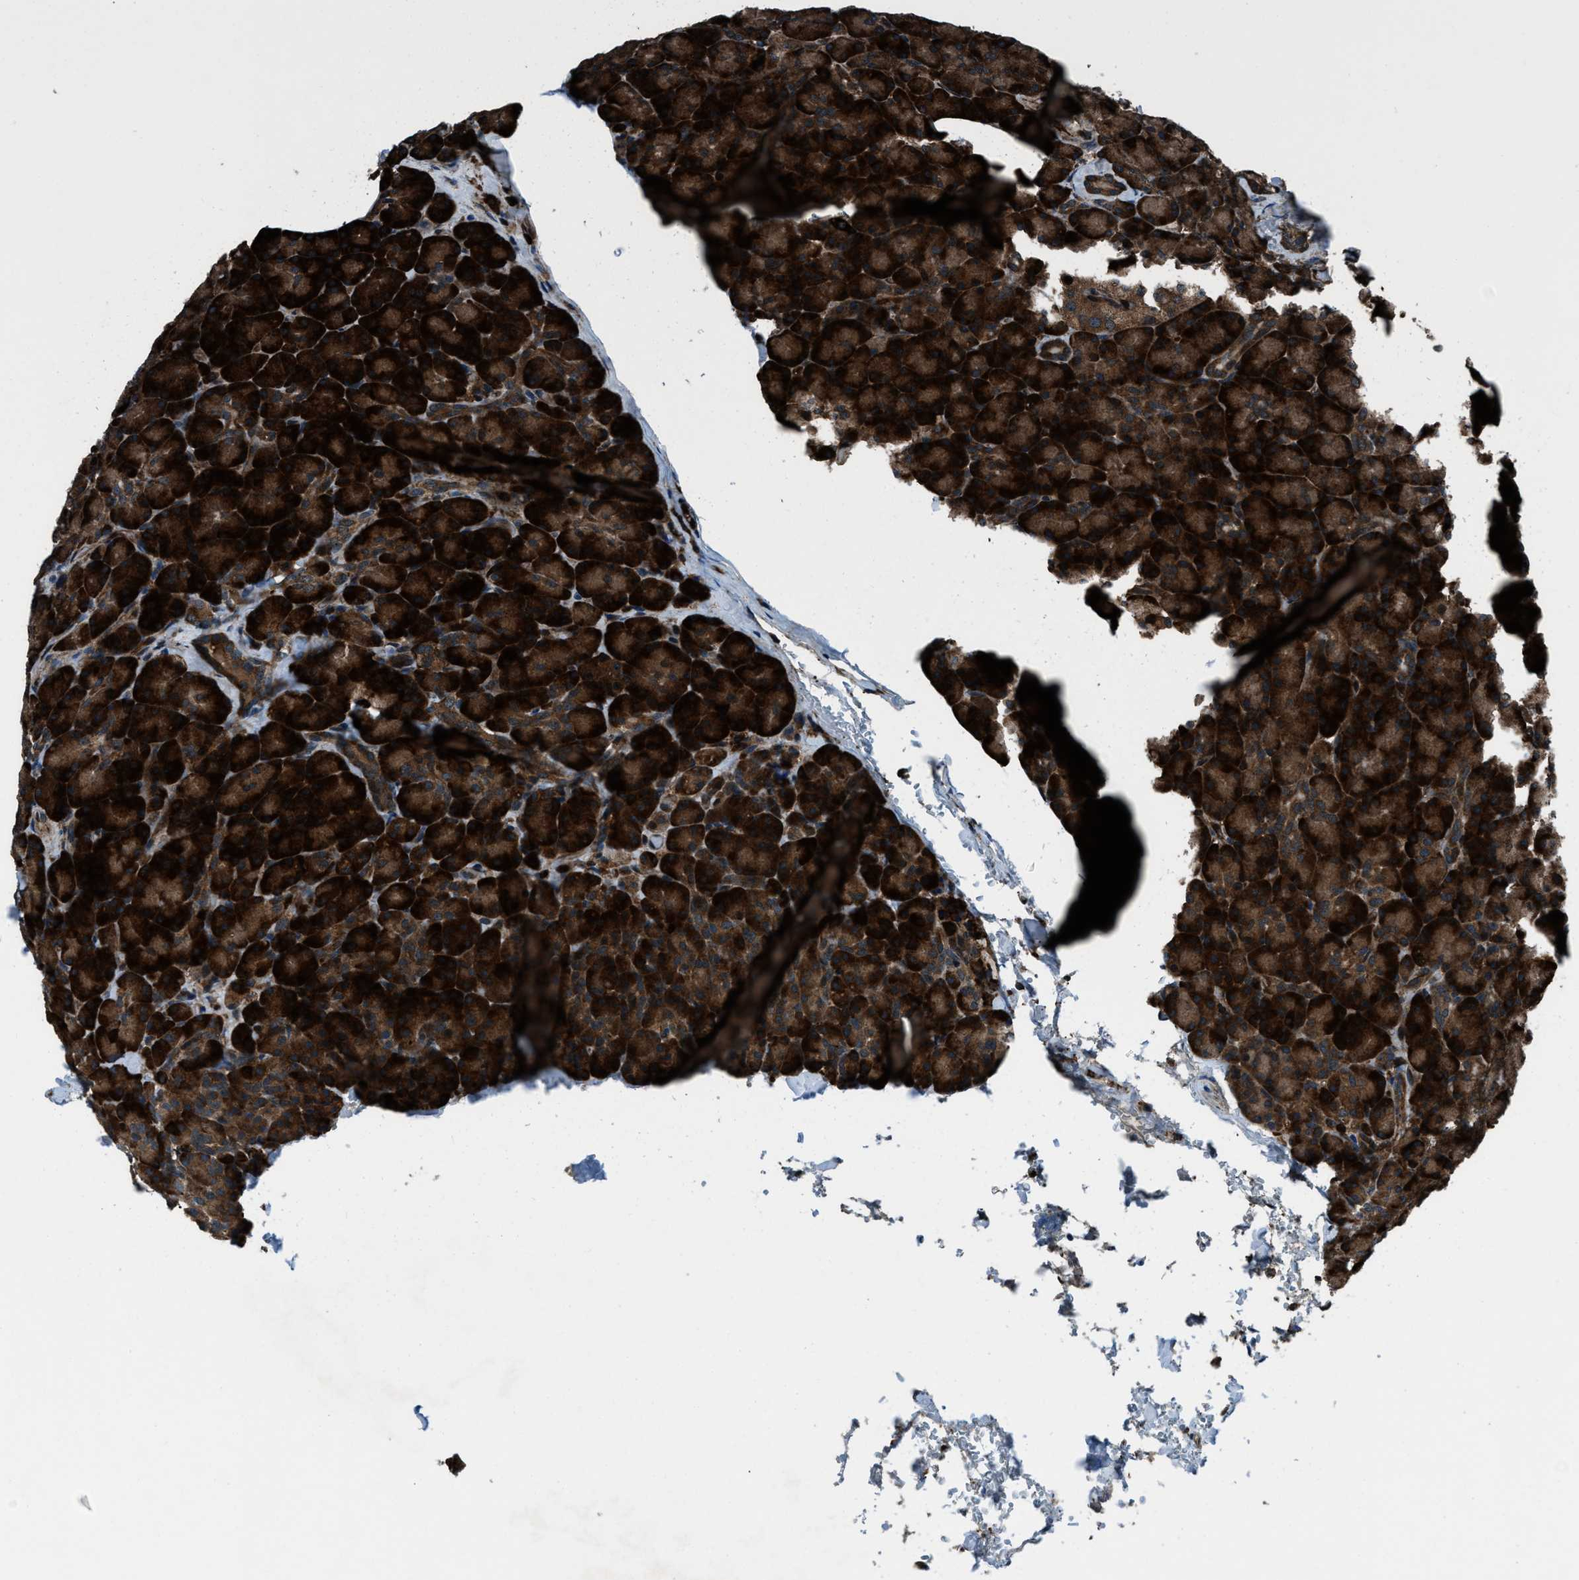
{"staining": {"intensity": "strong", "quantity": ">75%", "location": "cytoplasmic/membranous"}, "tissue": "pancreas", "cell_type": "Exocrine glandular cells", "image_type": "normal", "snomed": [{"axis": "morphology", "description": "Normal tissue, NOS"}, {"axis": "topography", "description": "Pancreas"}], "caption": "IHC image of normal pancreas: pancreas stained using IHC displays high levels of strong protein expression localized specifically in the cytoplasmic/membranous of exocrine glandular cells, appearing as a cytoplasmic/membranous brown color.", "gene": "SNX30", "patient": {"sex": "female", "age": 43}}